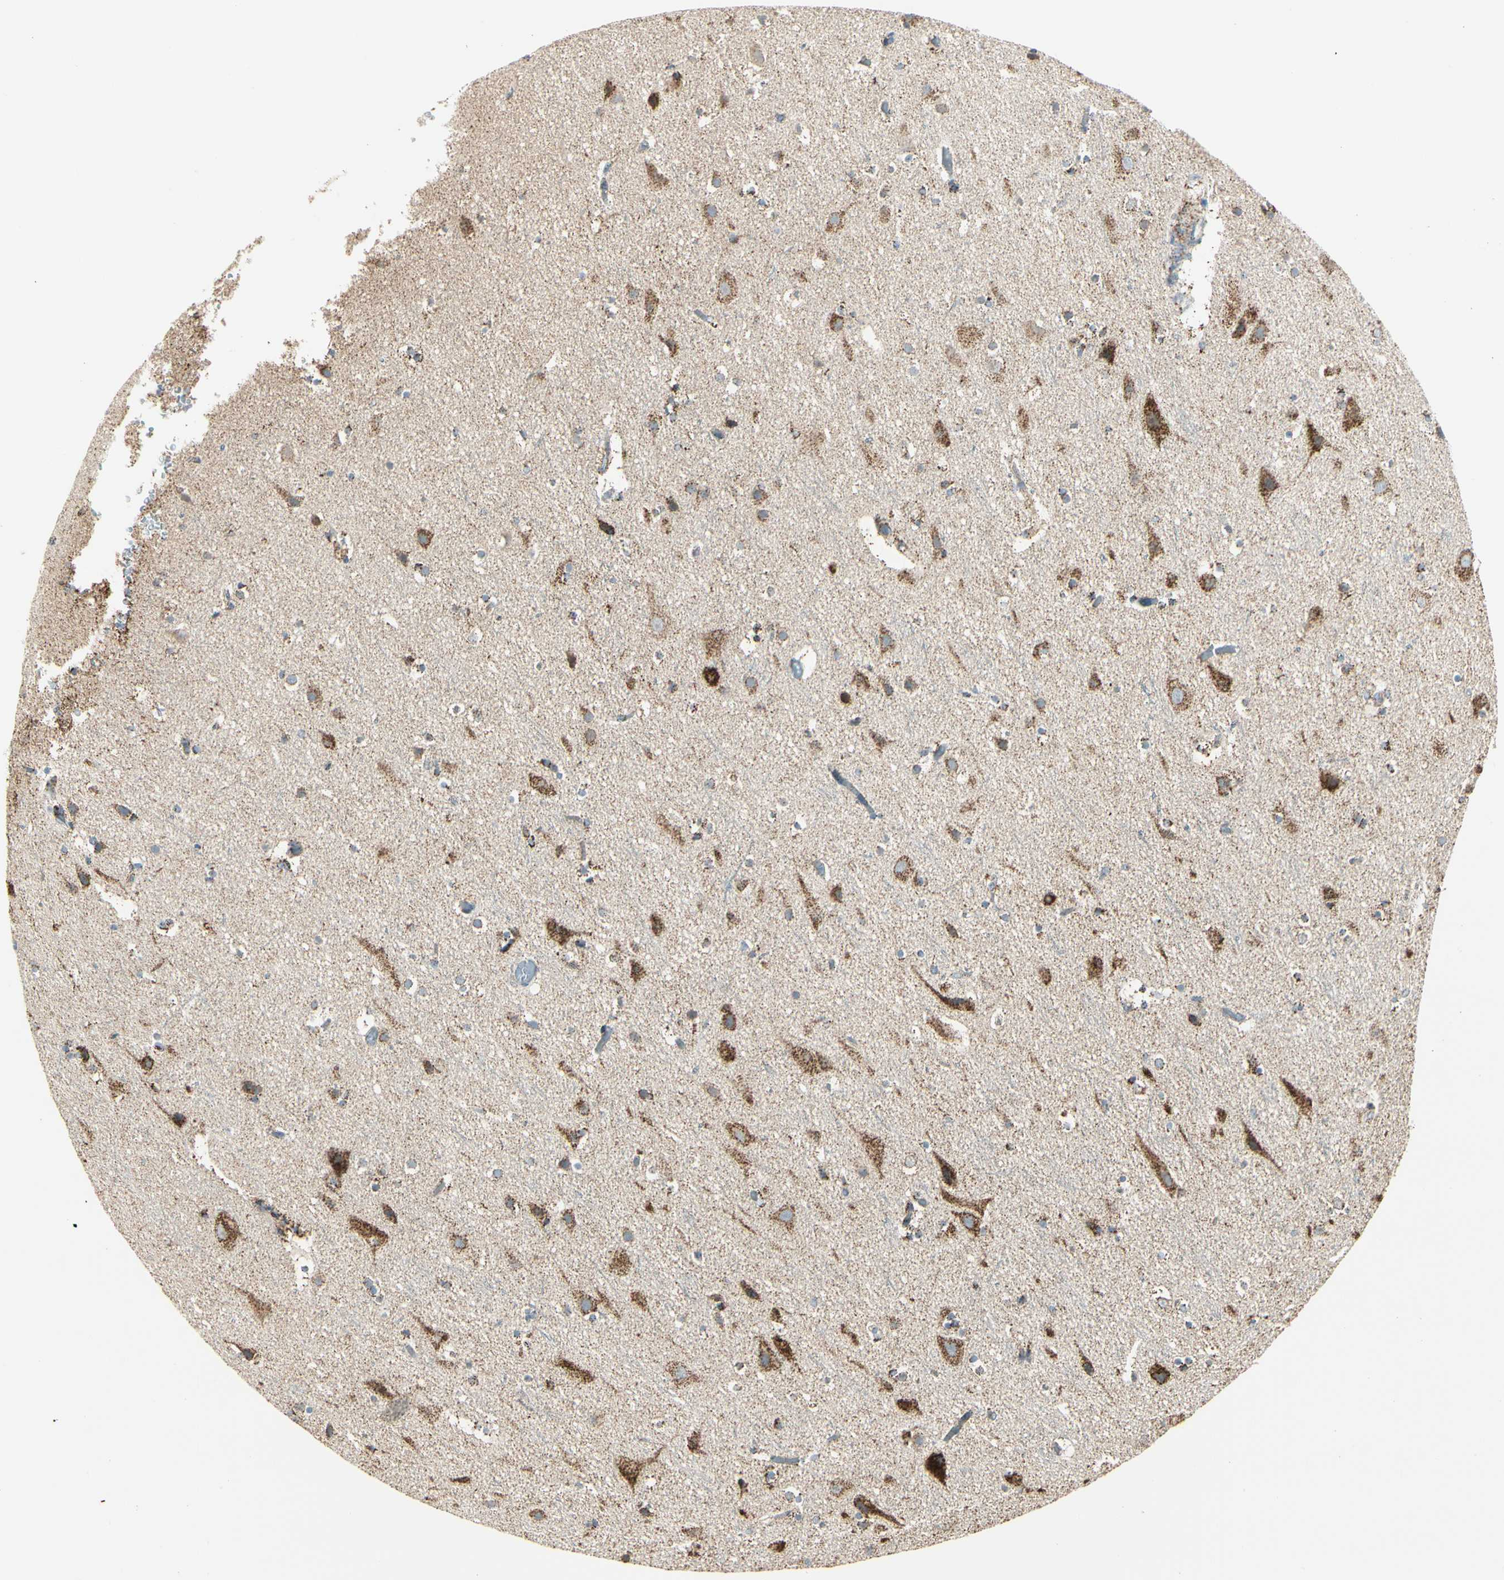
{"staining": {"intensity": "weak", "quantity": ">75%", "location": "cytoplasmic/membranous"}, "tissue": "cerebral cortex", "cell_type": "Endothelial cells", "image_type": "normal", "snomed": [{"axis": "morphology", "description": "Normal tissue, NOS"}, {"axis": "topography", "description": "Cerebral cortex"}], "caption": "Immunohistochemistry (IHC) (DAB (3,3'-diaminobenzidine)) staining of benign human cerebral cortex reveals weak cytoplasmic/membranous protein positivity in approximately >75% of endothelial cells. (IHC, brightfield microscopy, high magnification).", "gene": "ME2", "patient": {"sex": "male", "age": 45}}